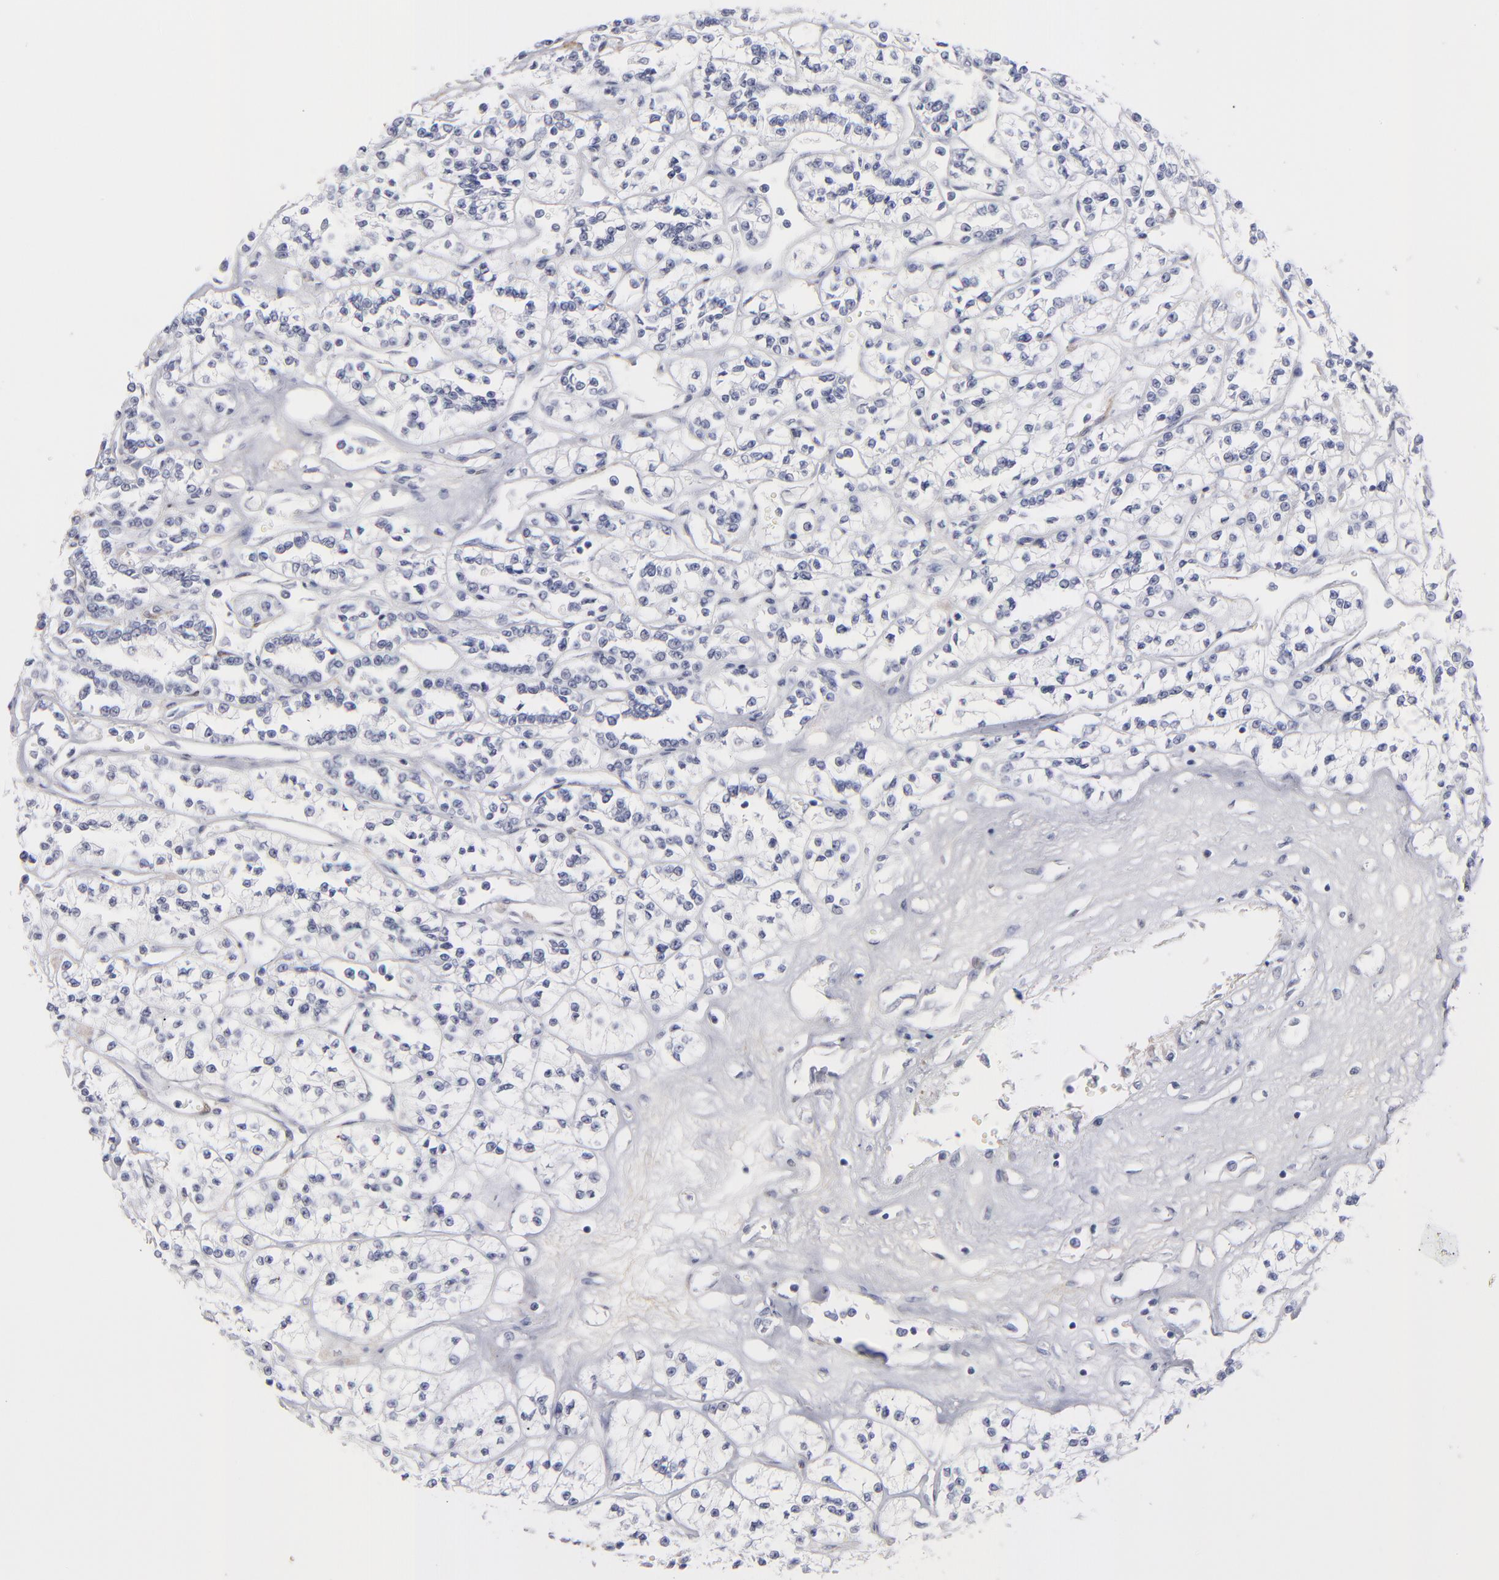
{"staining": {"intensity": "negative", "quantity": "none", "location": "none"}, "tissue": "renal cancer", "cell_type": "Tumor cells", "image_type": "cancer", "snomed": [{"axis": "morphology", "description": "Adenocarcinoma, NOS"}, {"axis": "topography", "description": "Kidney"}], "caption": "The IHC image has no significant positivity in tumor cells of adenocarcinoma (renal) tissue.", "gene": "EMILIN1", "patient": {"sex": "female", "age": 76}}